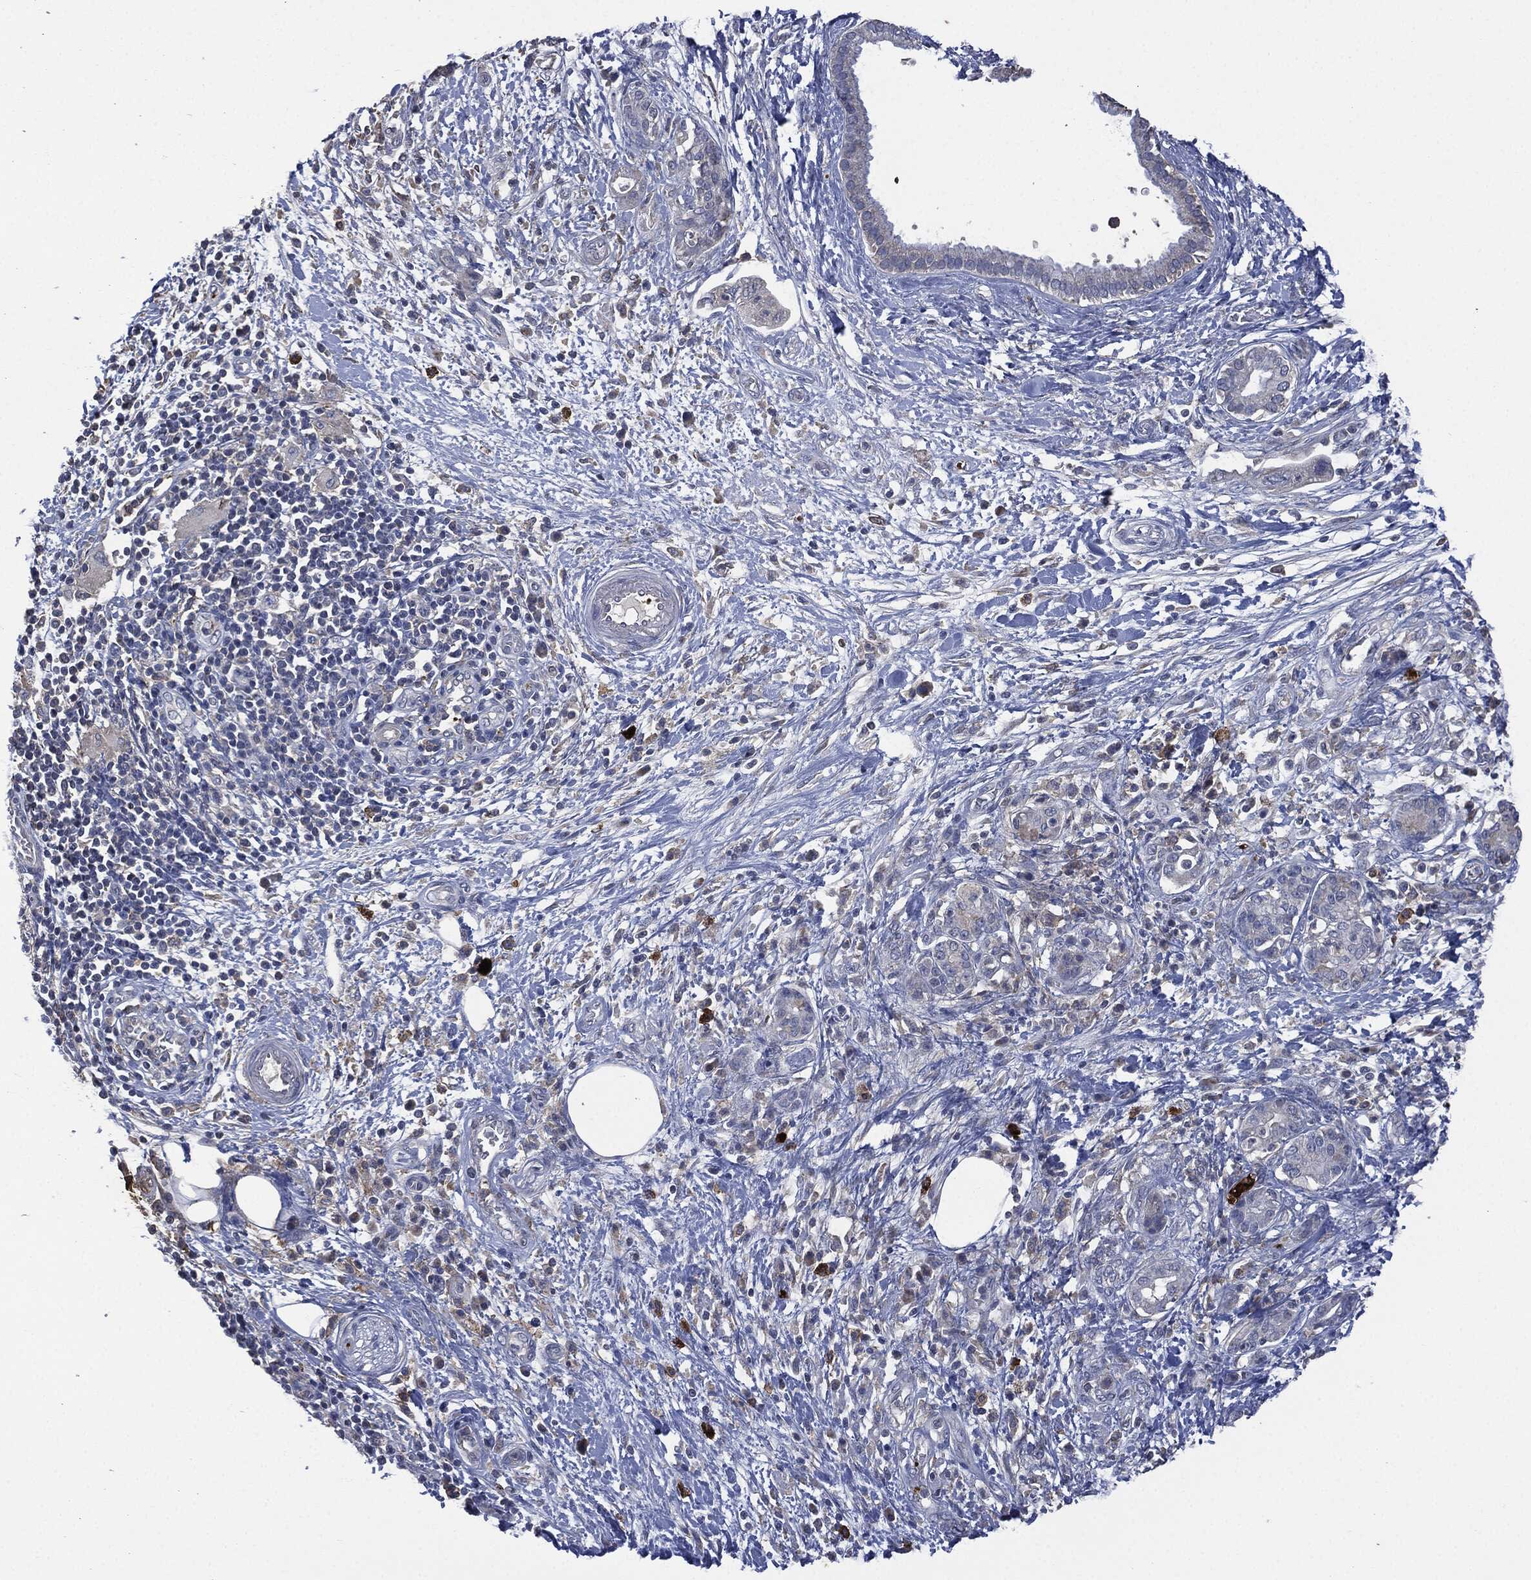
{"staining": {"intensity": "negative", "quantity": "none", "location": "none"}, "tissue": "pancreatic cancer", "cell_type": "Tumor cells", "image_type": "cancer", "snomed": [{"axis": "morphology", "description": "Adenocarcinoma, NOS"}, {"axis": "topography", "description": "Pancreas"}], "caption": "Pancreatic adenocarcinoma stained for a protein using IHC displays no positivity tumor cells.", "gene": "CD33", "patient": {"sex": "female", "age": 73}}